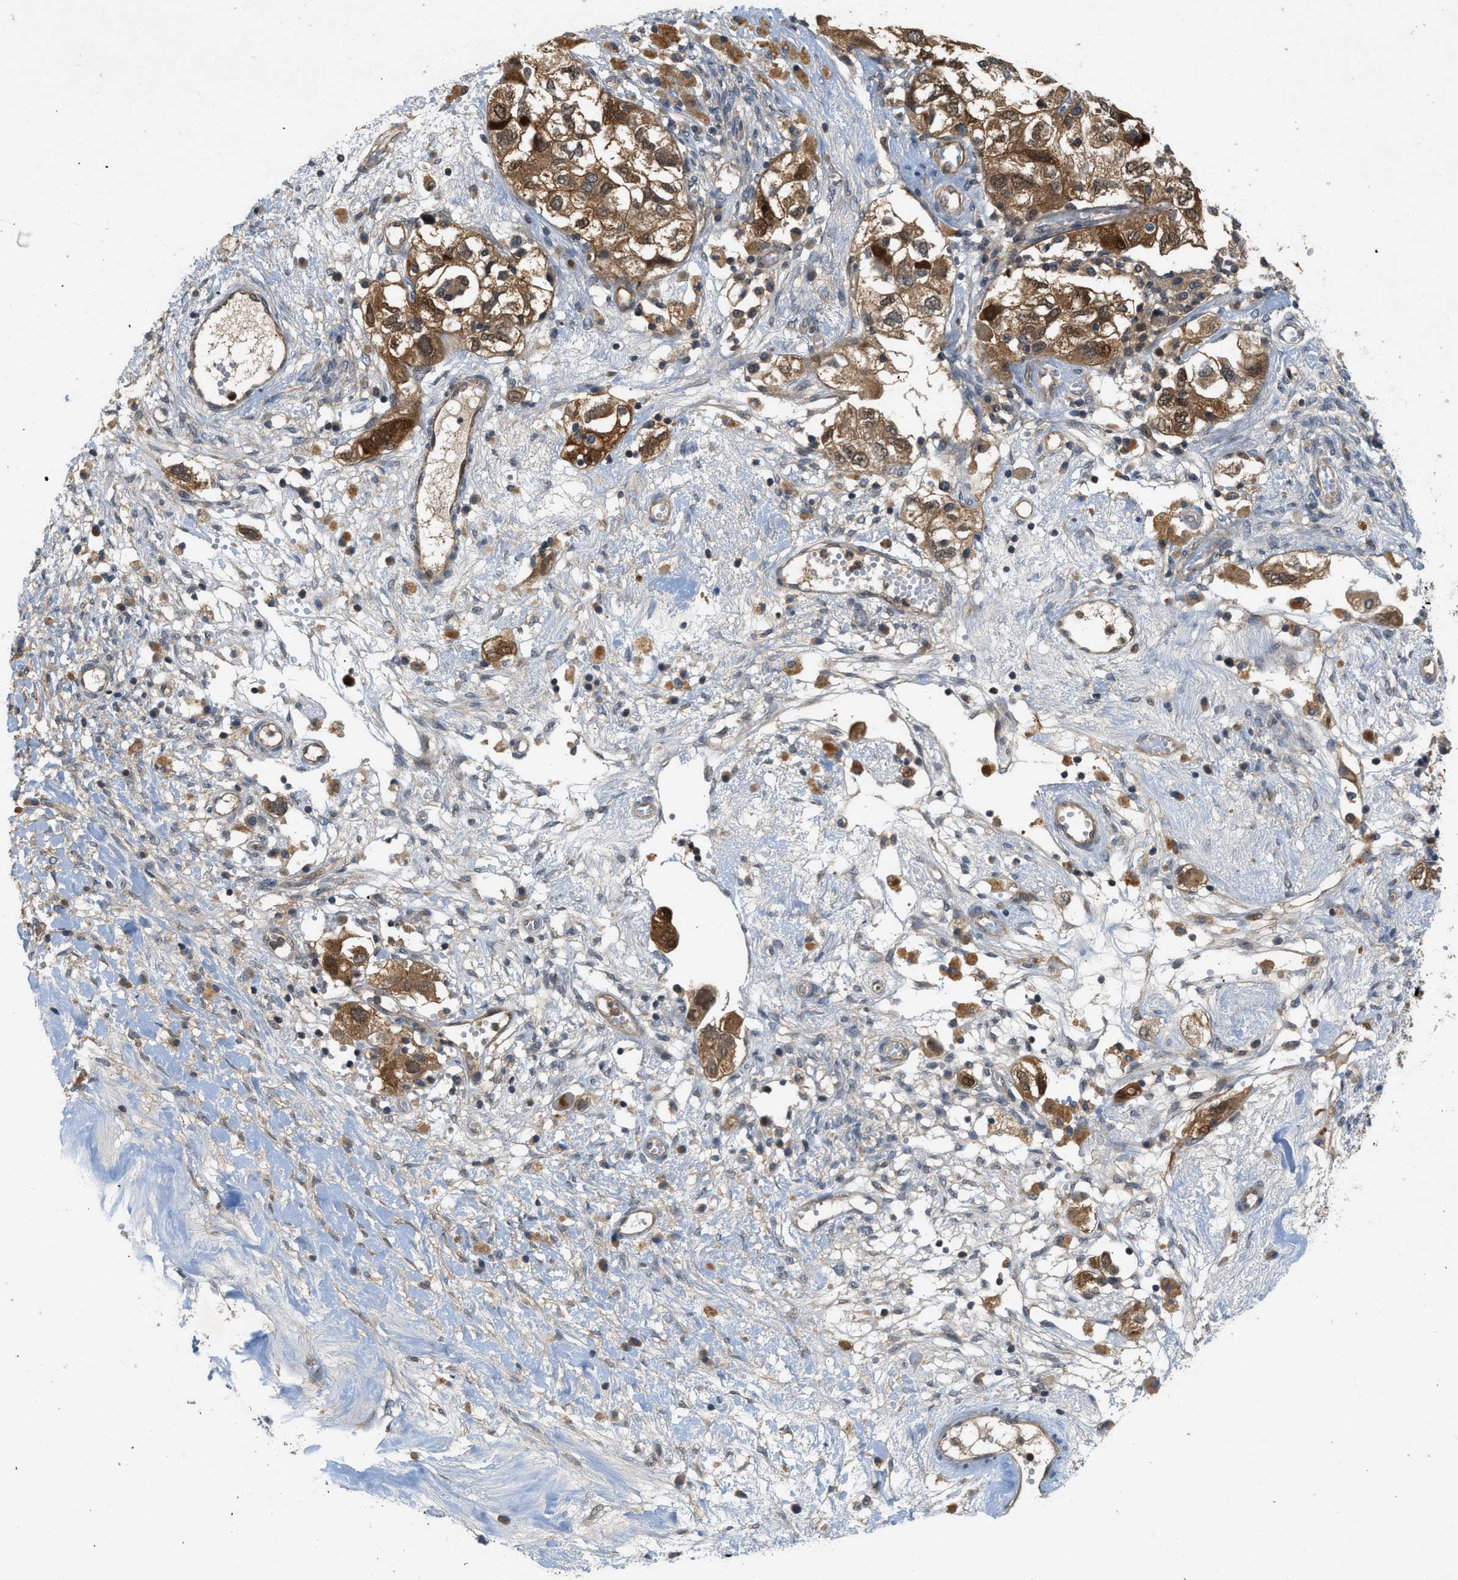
{"staining": {"intensity": "moderate", "quantity": ">75%", "location": "cytoplasmic/membranous,nuclear"}, "tissue": "ovarian cancer", "cell_type": "Tumor cells", "image_type": "cancer", "snomed": [{"axis": "morphology", "description": "Carcinoma, NOS"}, {"axis": "morphology", "description": "Cystadenocarcinoma, serous, NOS"}, {"axis": "topography", "description": "Ovary"}], "caption": "Carcinoma (ovarian) tissue demonstrates moderate cytoplasmic/membranous and nuclear positivity in approximately >75% of tumor cells", "gene": "GPR31", "patient": {"sex": "female", "age": 69}}